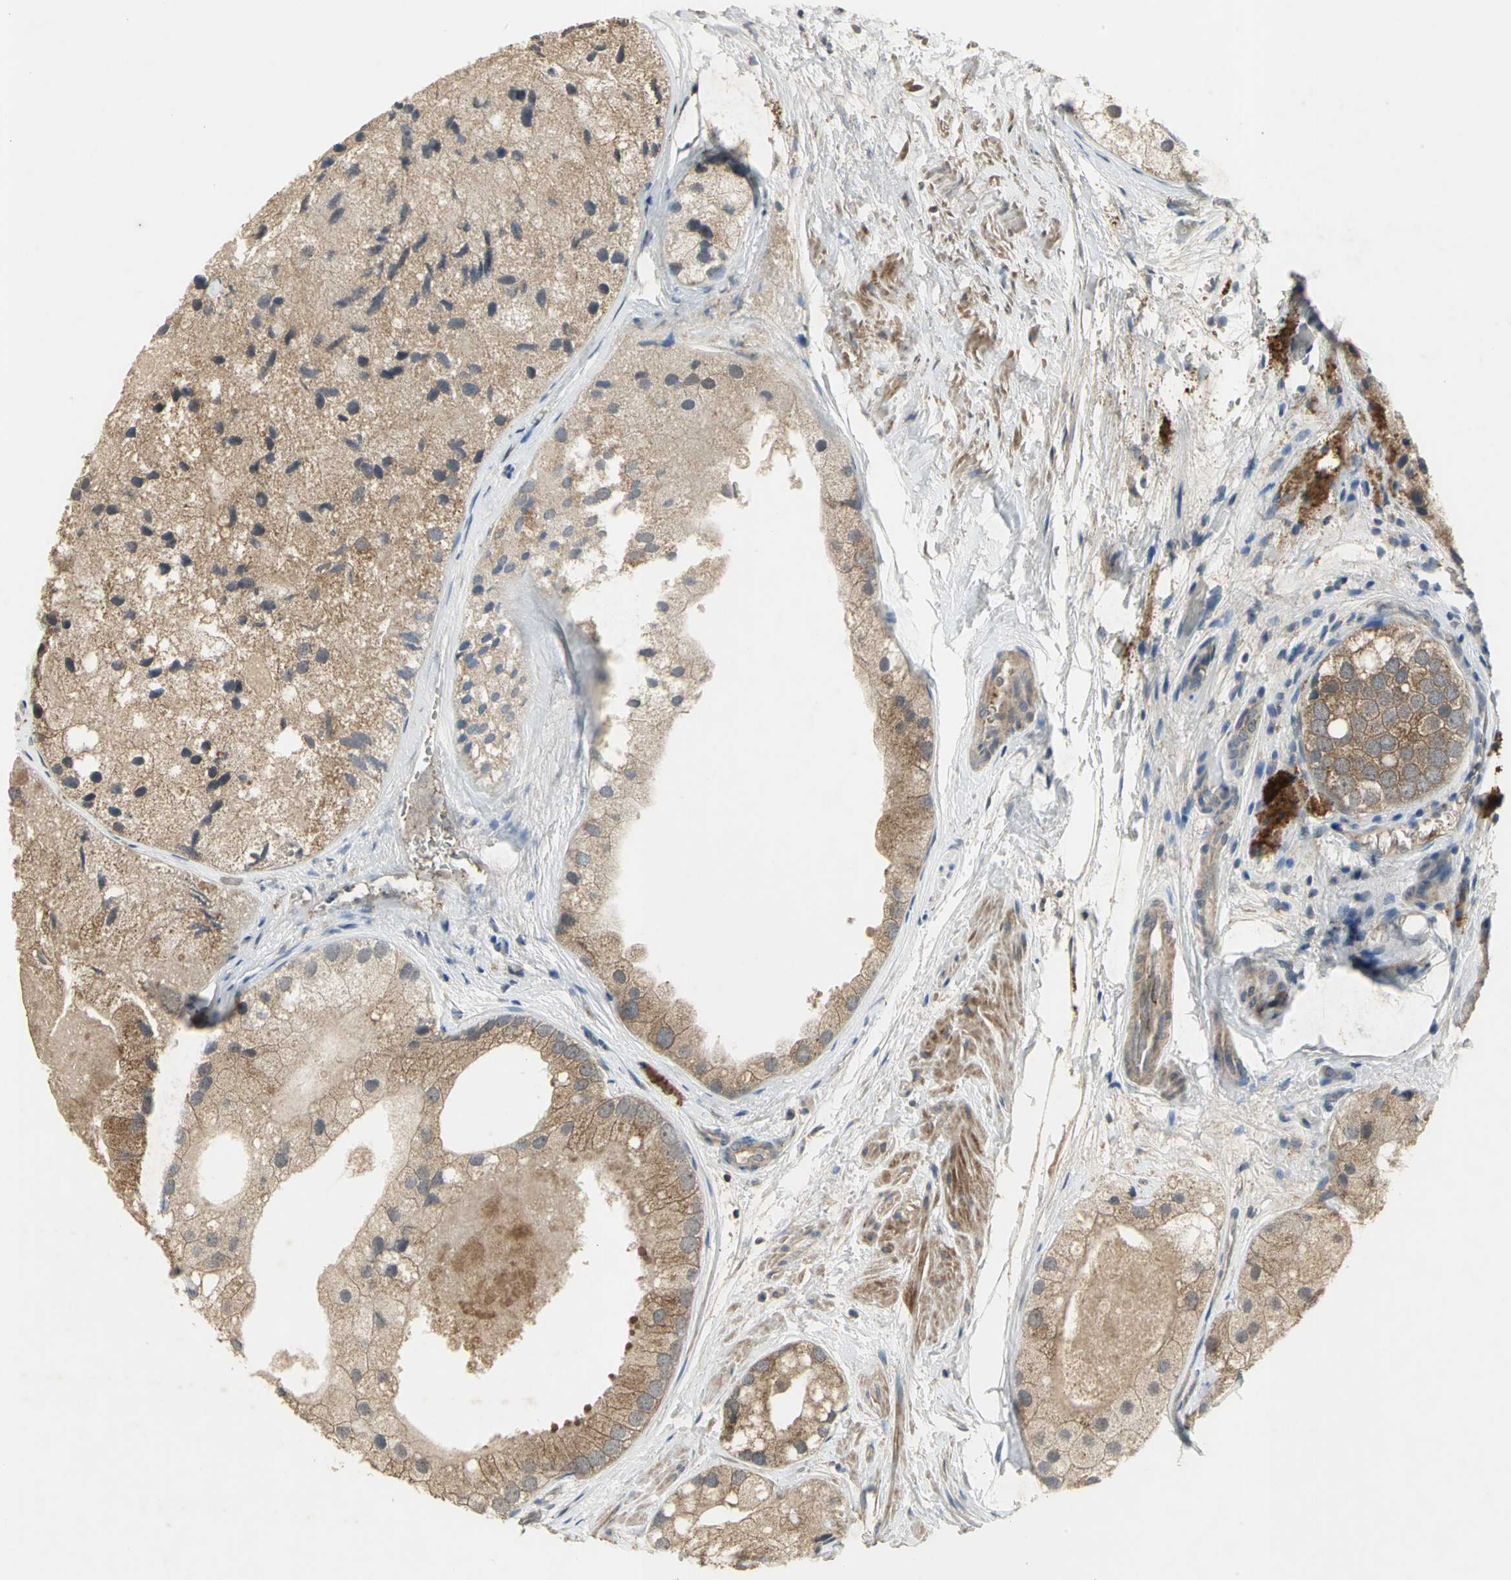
{"staining": {"intensity": "weak", "quantity": ">75%", "location": "cytoplasmic/membranous"}, "tissue": "prostate cancer", "cell_type": "Tumor cells", "image_type": "cancer", "snomed": [{"axis": "morphology", "description": "Adenocarcinoma, Low grade"}, {"axis": "topography", "description": "Prostate"}], "caption": "Immunohistochemistry (IHC) photomicrograph of human adenocarcinoma (low-grade) (prostate) stained for a protein (brown), which reveals low levels of weak cytoplasmic/membranous staining in about >75% of tumor cells.", "gene": "KEAP1", "patient": {"sex": "male", "age": 69}}